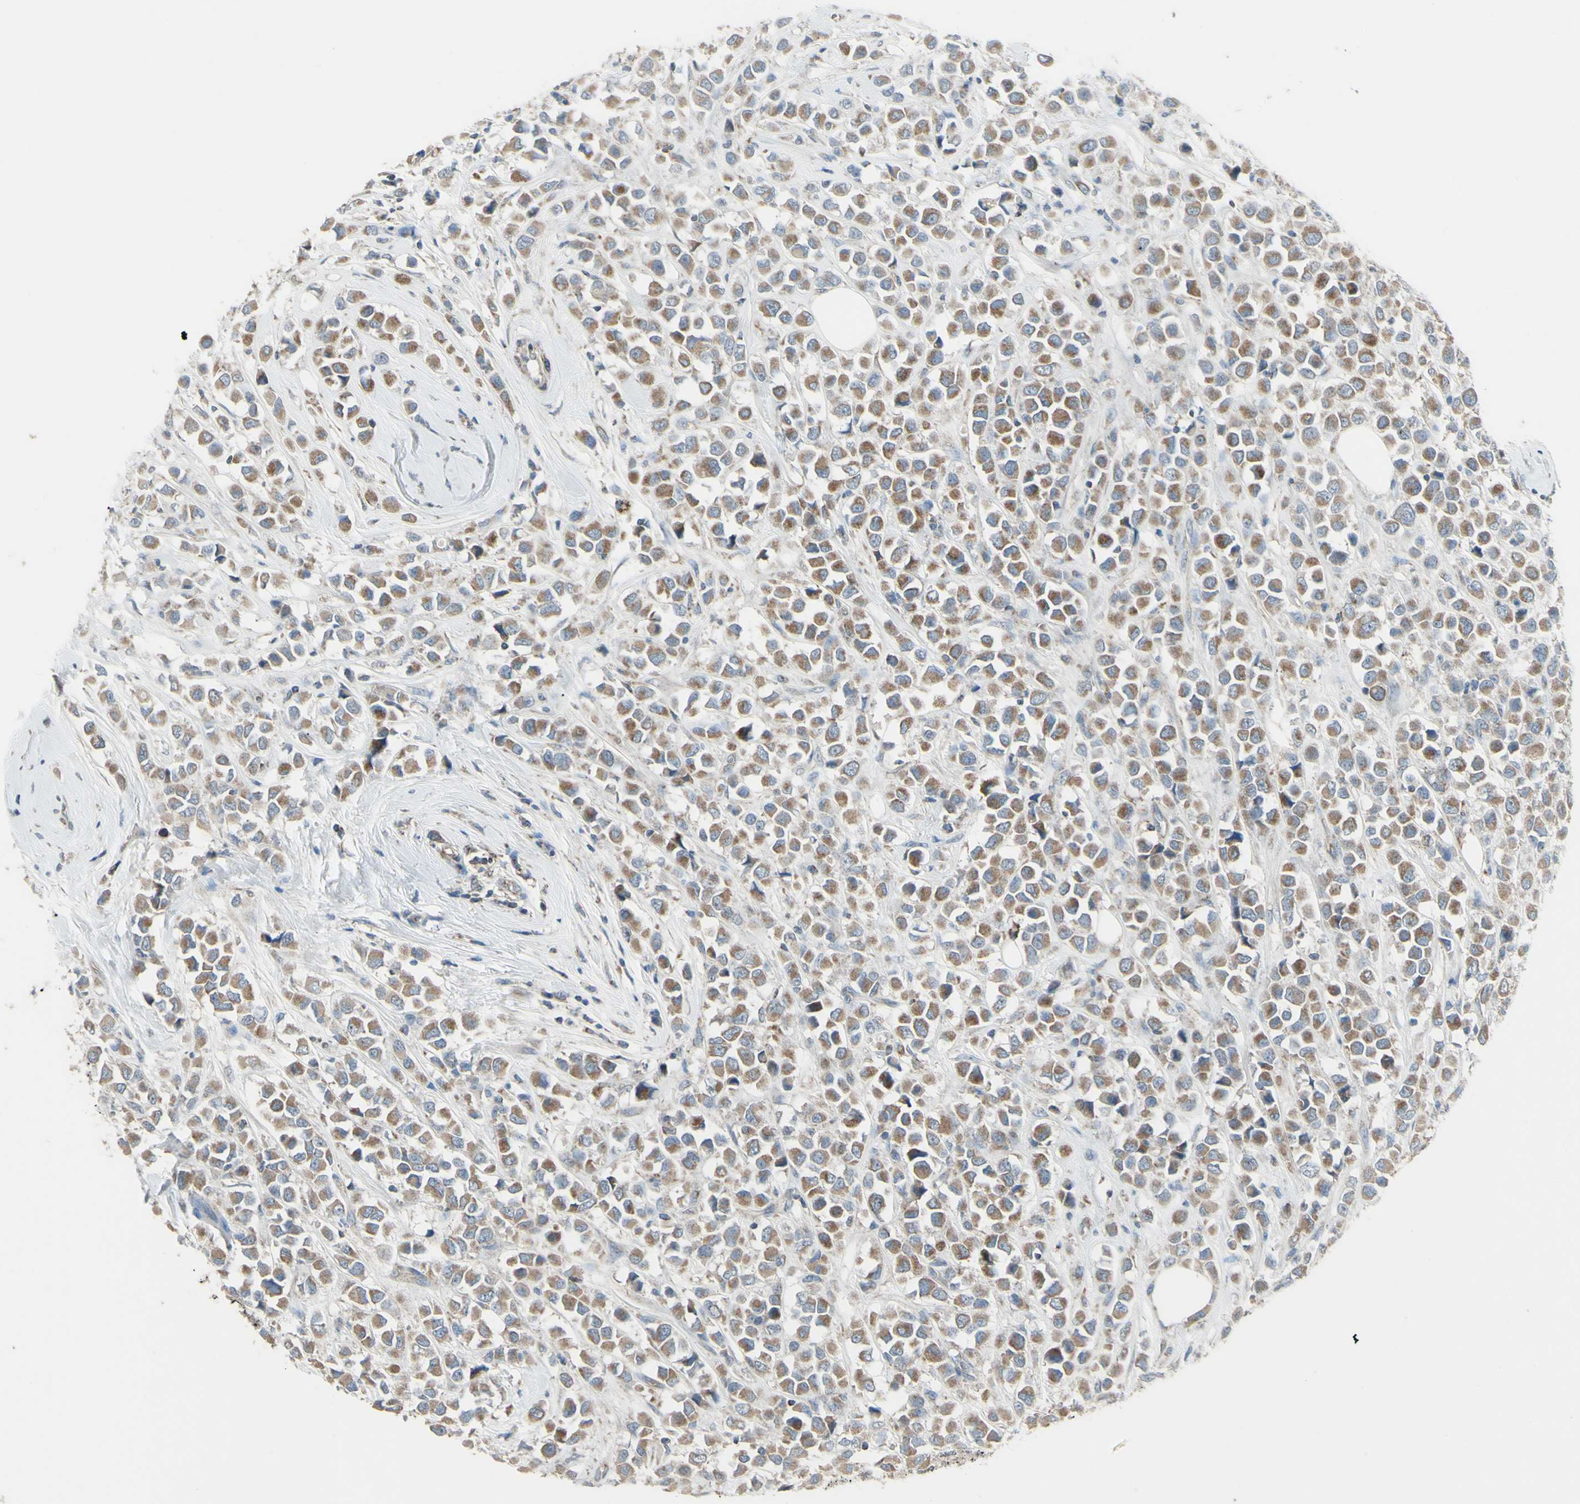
{"staining": {"intensity": "moderate", "quantity": ">75%", "location": "cytoplasmic/membranous"}, "tissue": "breast cancer", "cell_type": "Tumor cells", "image_type": "cancer", "snomed": [{"axis": "morphology", "description": "Duct carcinoma"}, {"axis": "topography", "description": "Breast"}], "caption": "Immunohistochemical staining of breast cancer shows medium levels of moderate cytoplasmic/membranous staining in about >75% of tumor cells.", "gene": "FAM171B", "patient": {"sex": "female", "age": 61}}